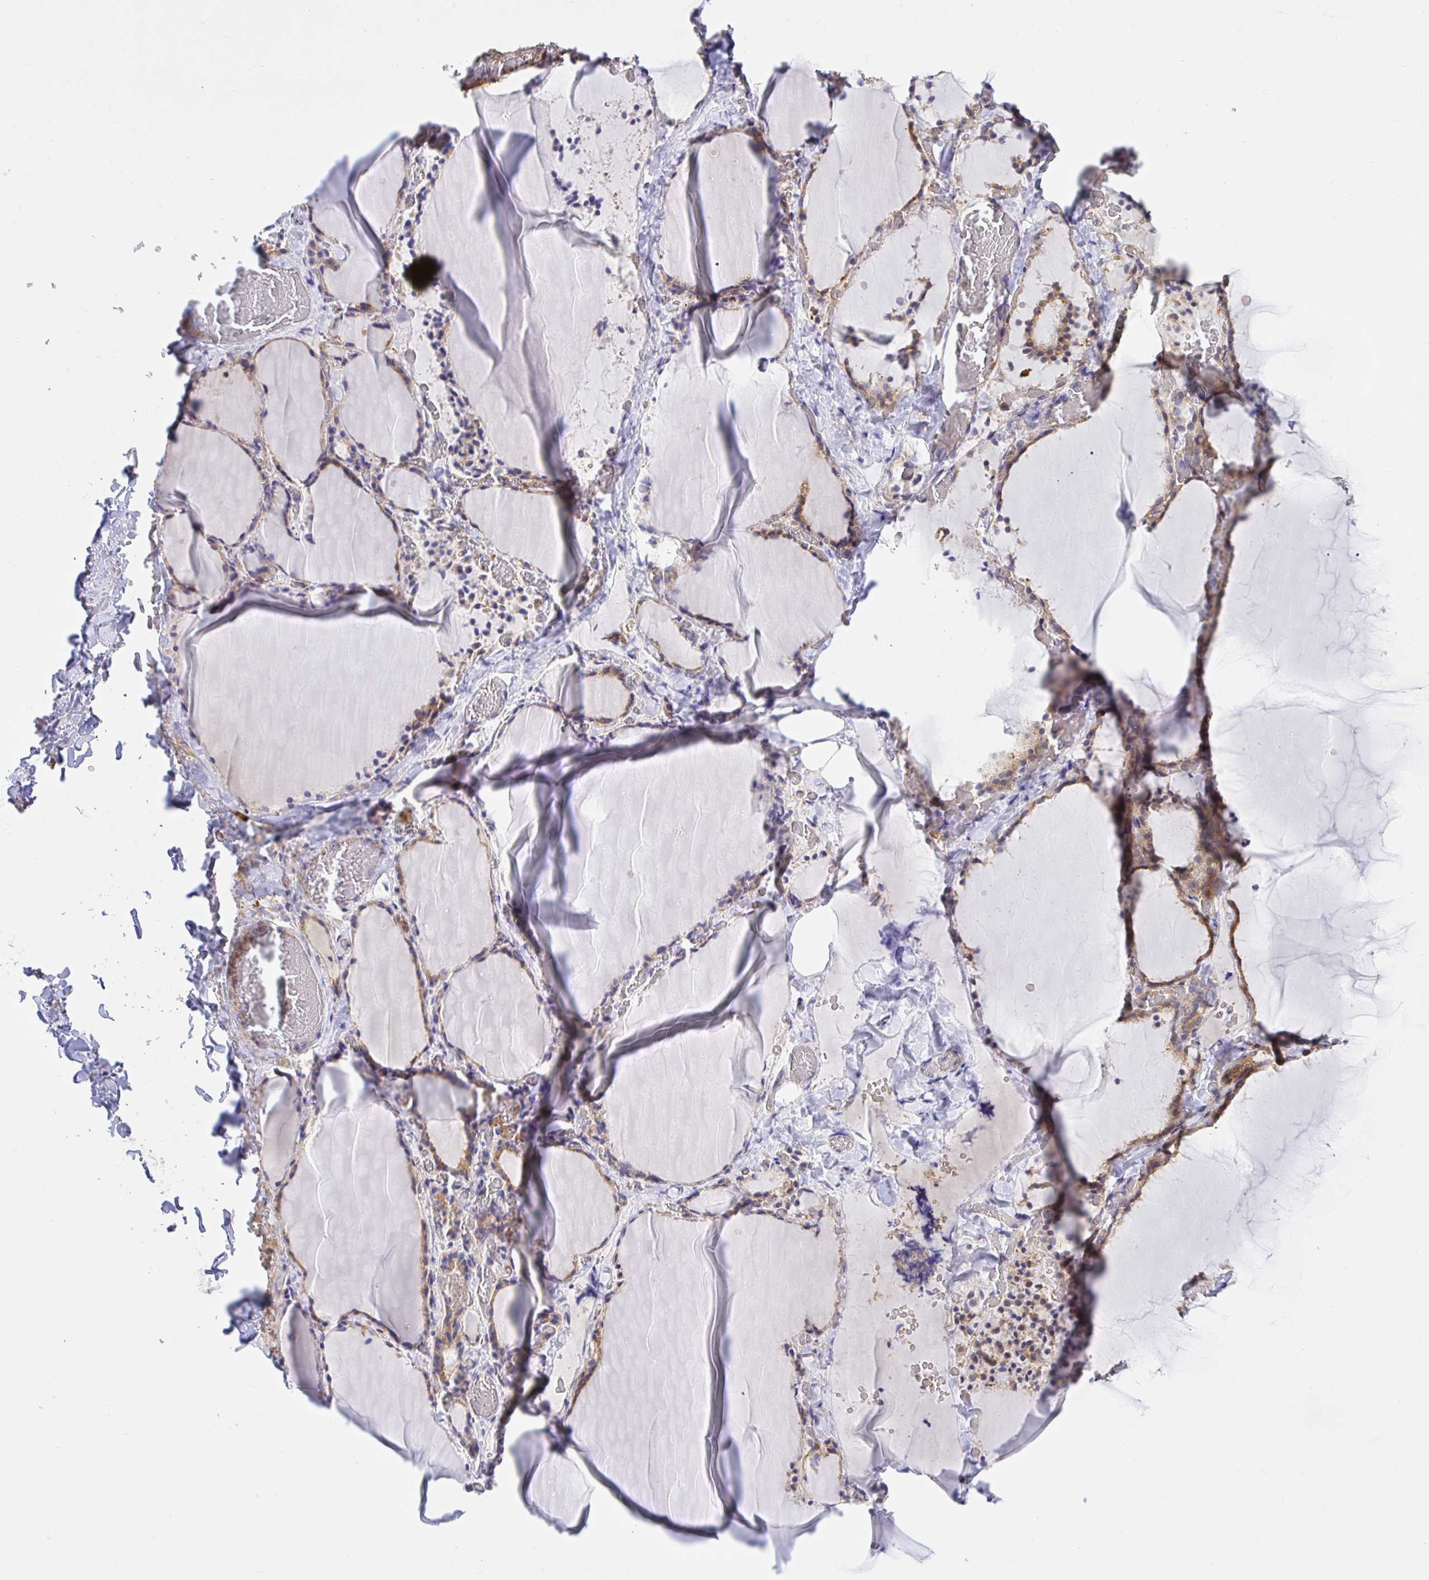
{"staining": {"intensity": "weak", "quantity": ">75%", "location": "cytoplasmic/membranous"}, "tissue": "thyroid gland", "cell_type": "Glandular cells", "image_type": "normal", "snomed": [{"axis": "morphology", "description": "Normal tissue, NOS"}, {"axis": "topography", "description": "Thyroid gland"}], "caption": "A high-resolution micrograph shows immunohistochemistry (IHC) staining of normal thyroid gland, which demonstrates weak cytoplasmic/membranous staining in approximately >75% of glandular cells.", "gene": "TRIM55", "patient": {"sex": "female", "age": 22}}